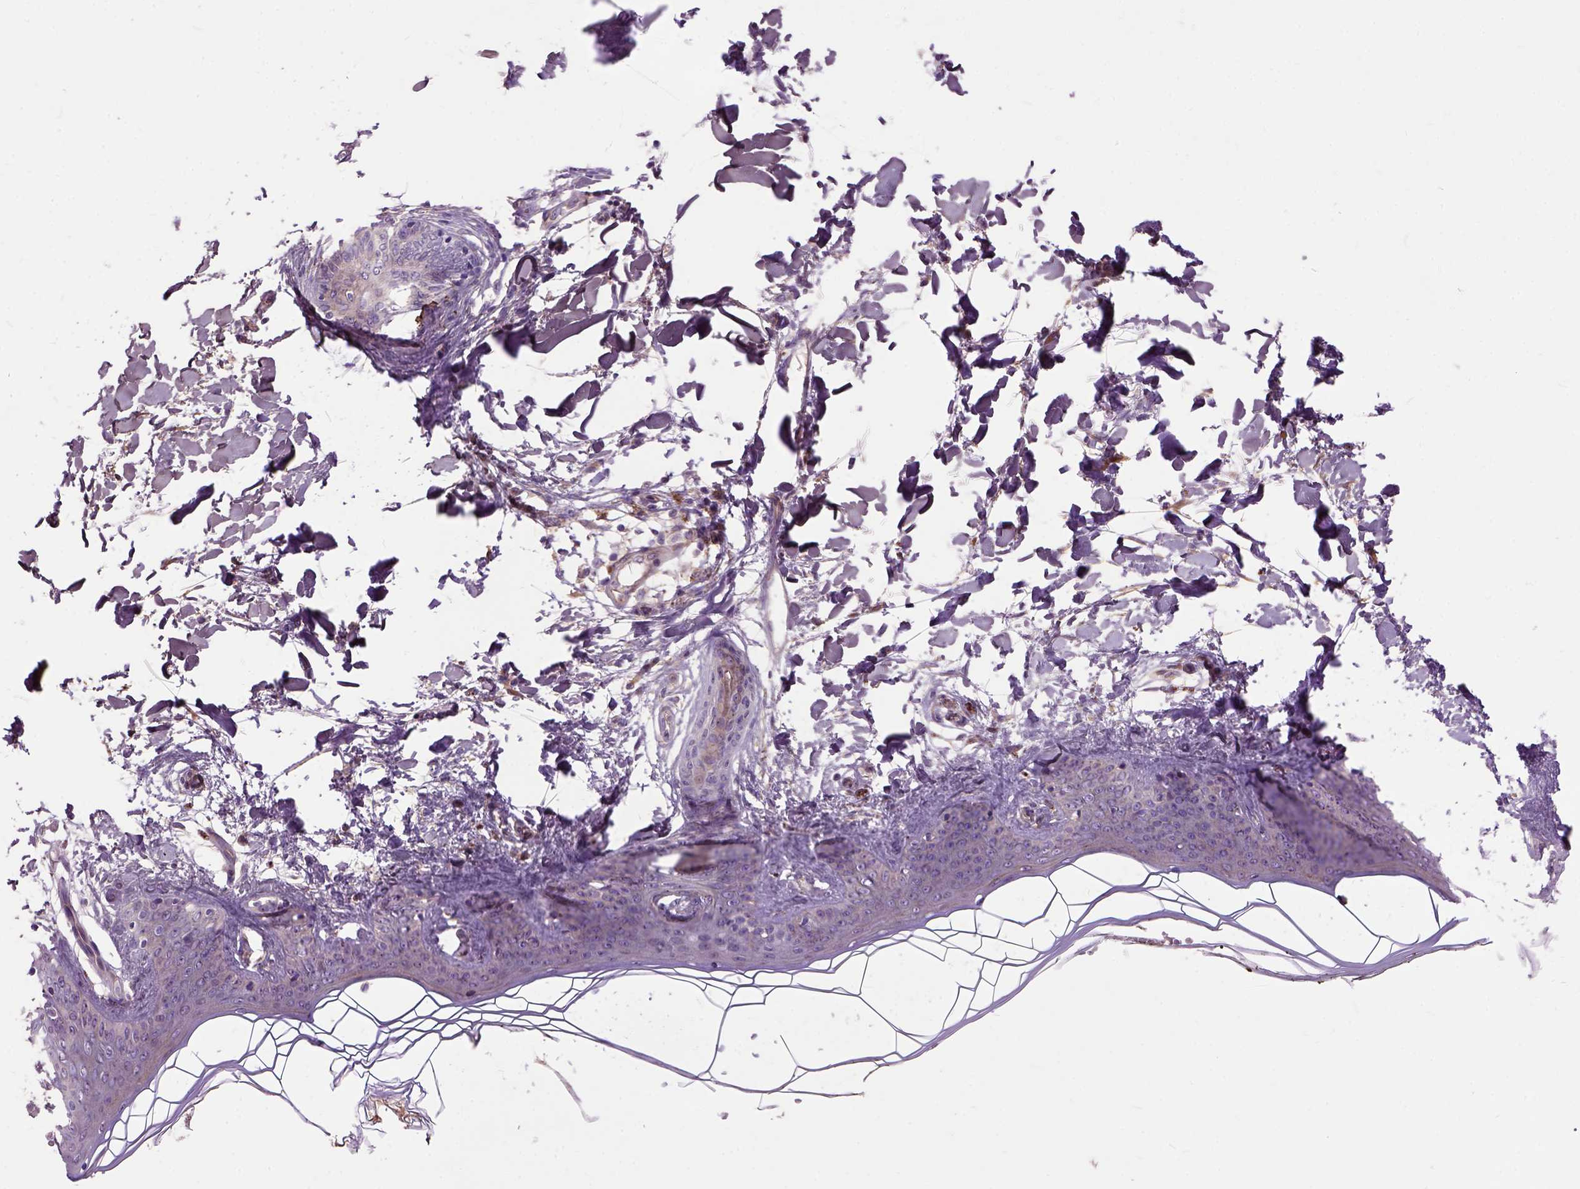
{"staining": {"intensity": "moderate", "quantity": ">75%", "location": "cytoplasmic/membranous"}, "tissue": "skin", "cell_type": "Fibroblasts", "image_type": "normal", "snomed": [{"axis": "morphology", "description": "Normal tissue, NOS"}, {"axis": "topography", "description": "Skin"}], "caption": "Fibroblasts reveal medium levels of moderate cytoplasmic/membranous staining in approximately >75% of cells in benign human skin.", "gene": "MAPT", "patient": {"sex": "female", "age": 34}}